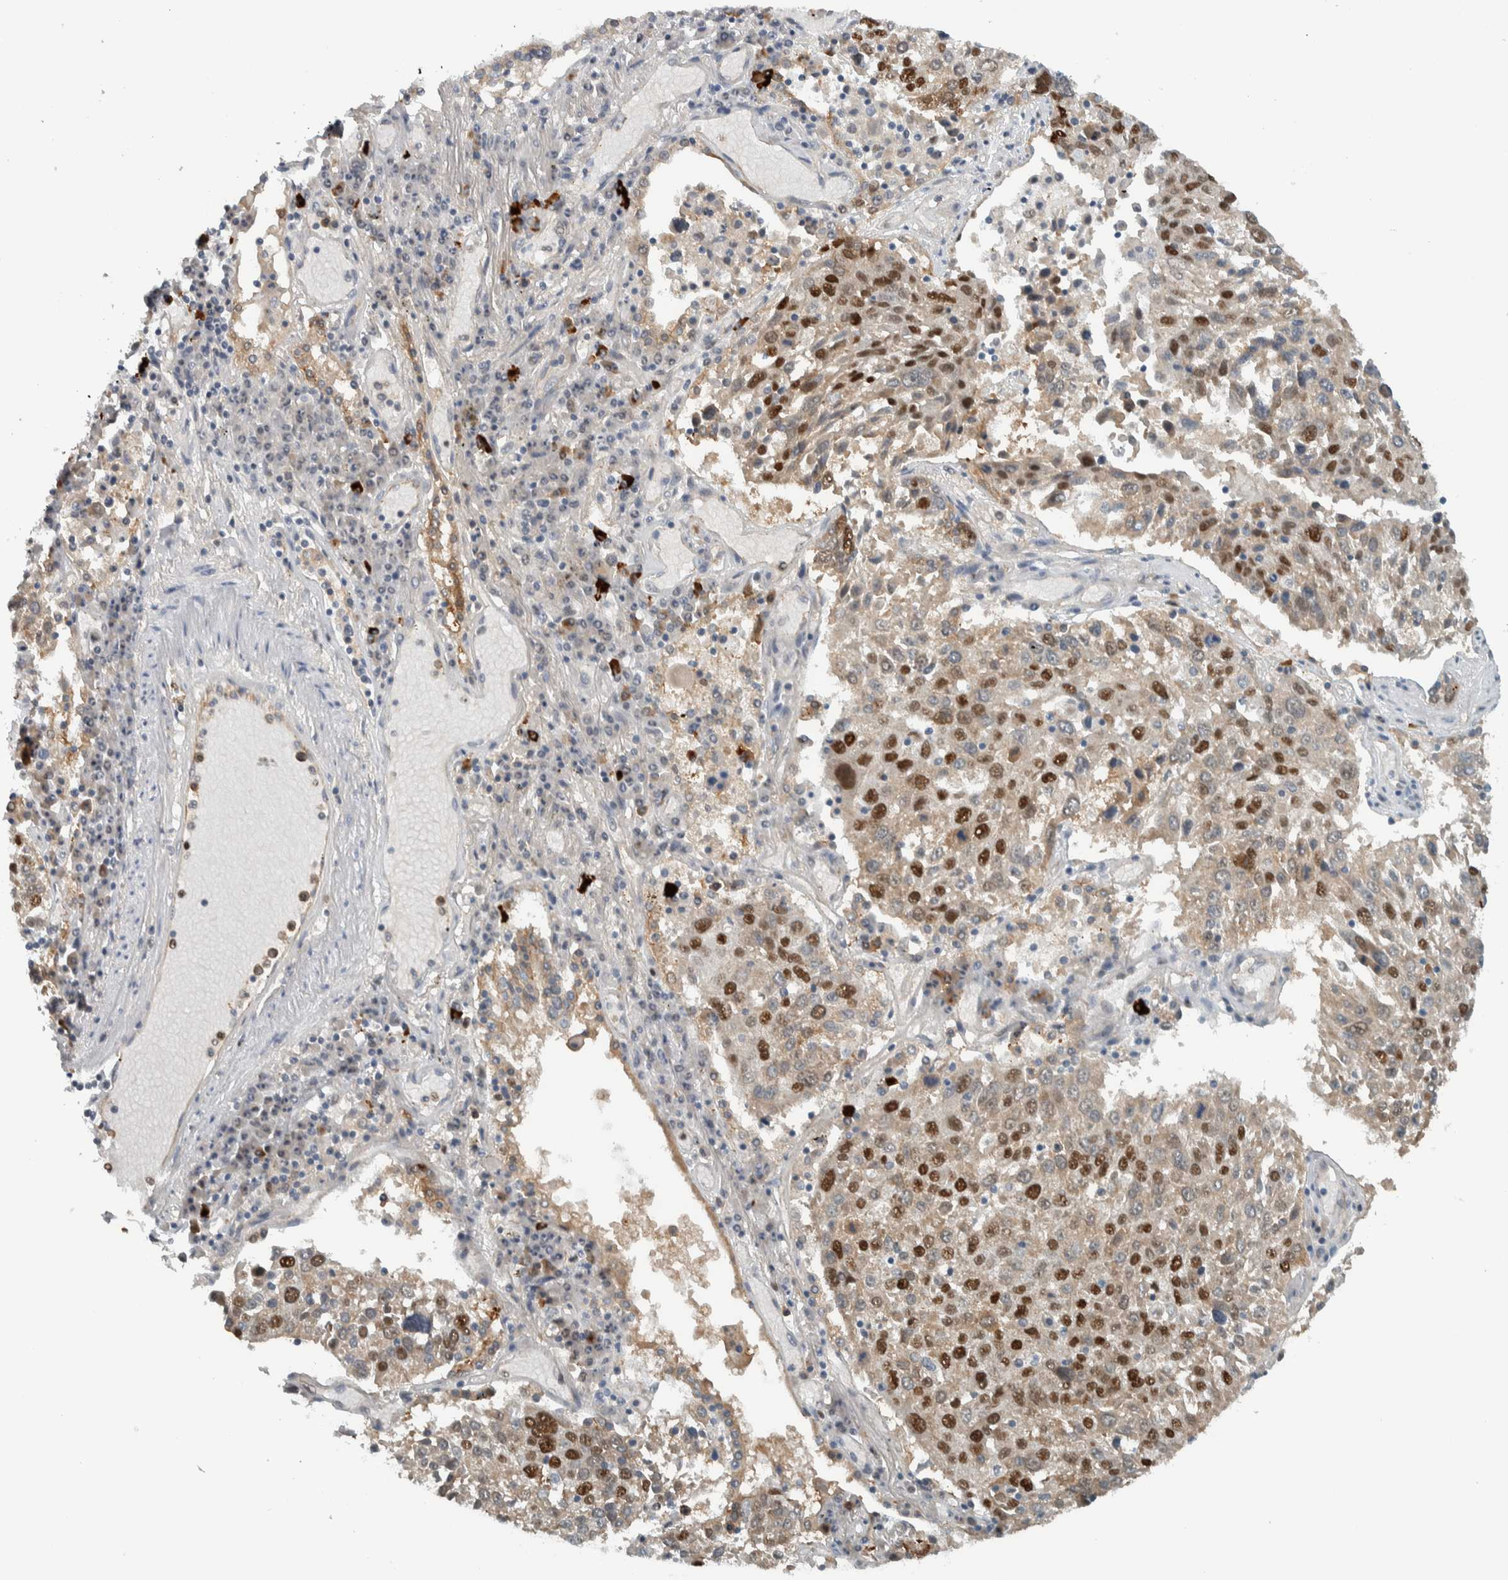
{"staining": {"intensity": "strong", "quantity": "25%-75%", "location": "nuclear"}, "tissue": "lung cancer", "cell_type": "Tumor cells", "image_type": "cancer", "snomed": [{"axis": "morphology", "description": "Squamous cell carcinoma, NOS"}, {"axis": "topography", "description": "Lung"}], "caption": "Human lung cancer stained with a brown dye demonstrates strong nuclear positive positivity in approximately 25%-75% of tumor cells.", "gene": "ADPRM", "patient": {"sex": "male", "age": 65}}